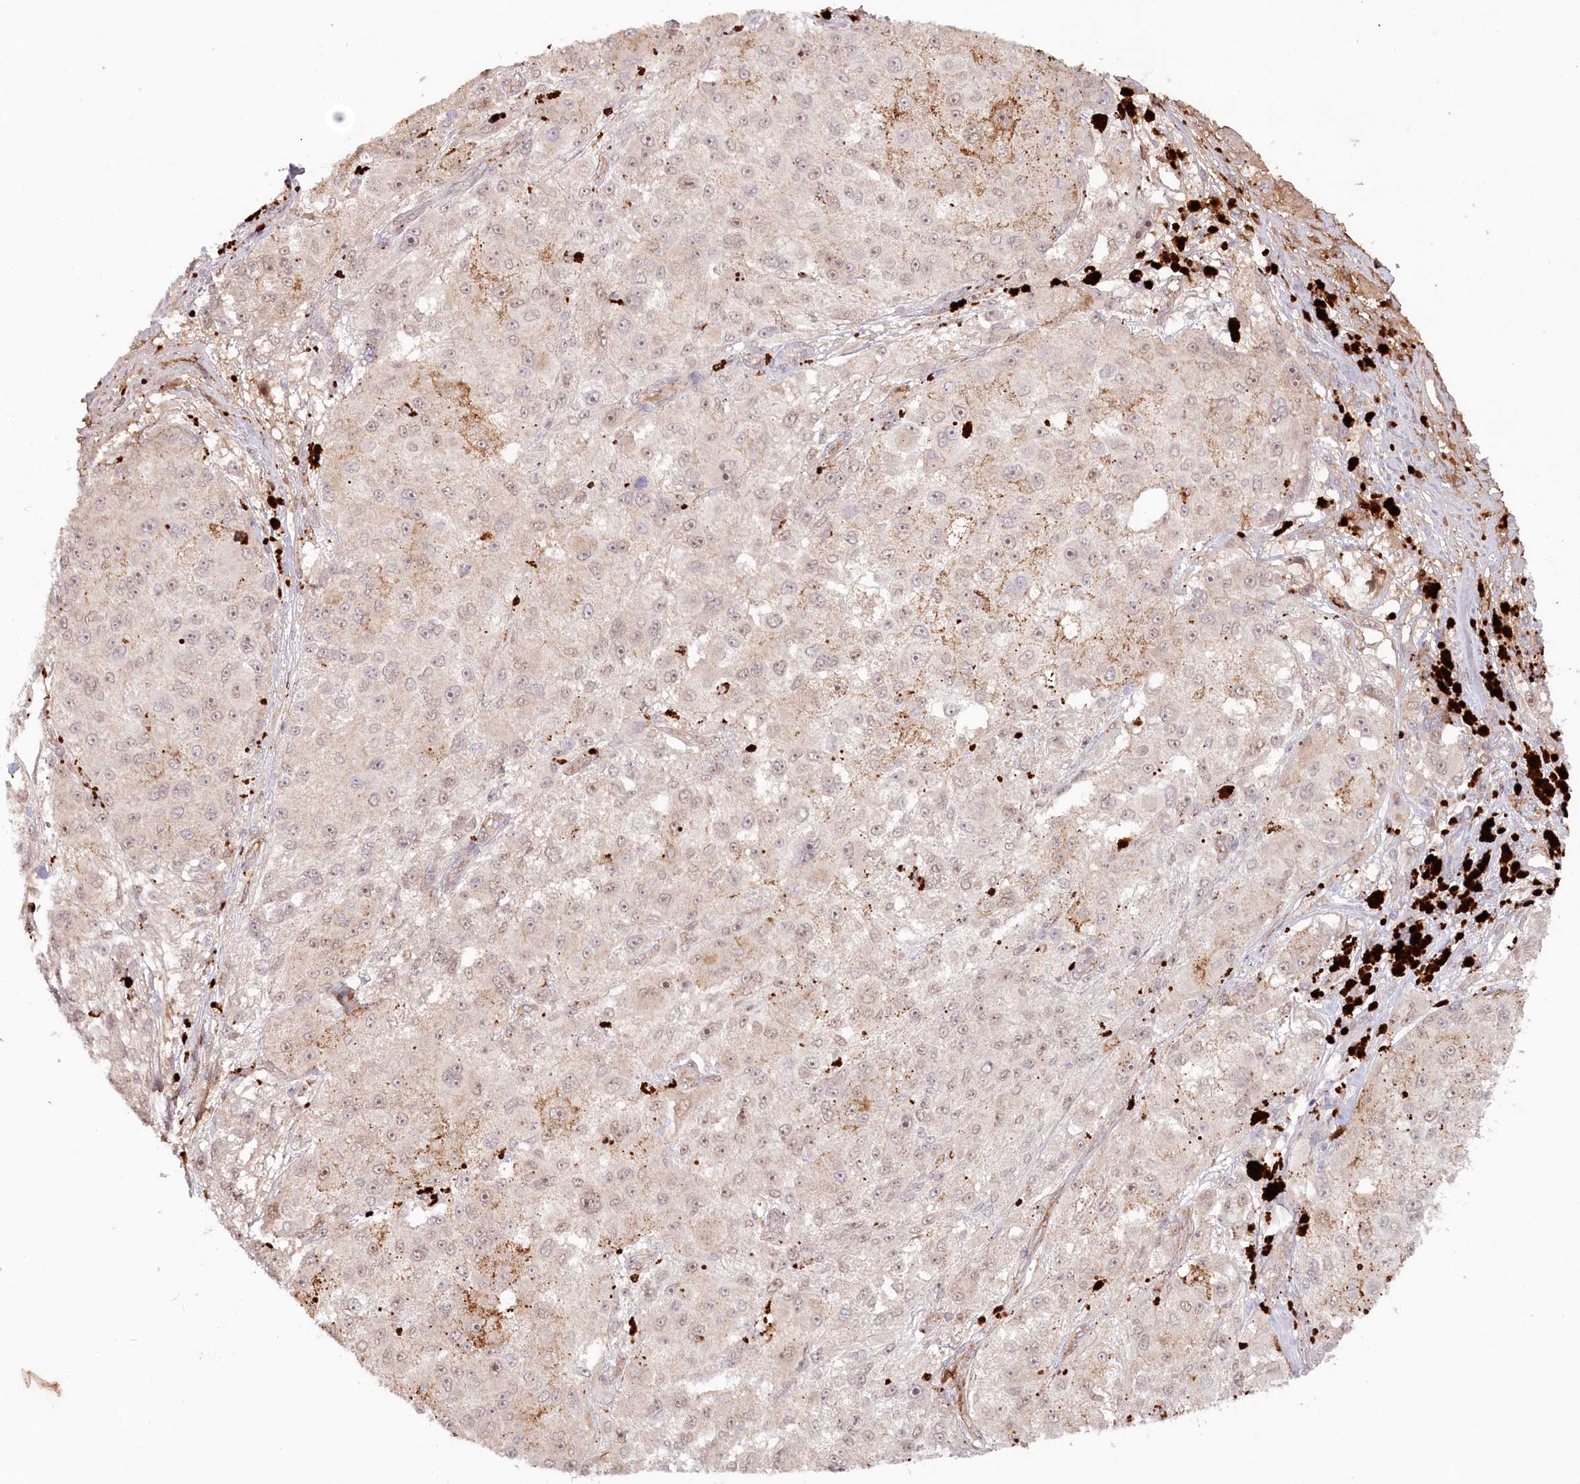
{"staining": {"intensity": "moderate", "quantity": "<25%", "location": "nuclear"}, "tissue": "melanoma", "cell_type": "Tumor cells", "image_type": "cancer", "snomed": [{"axis": "morphology", "description": "Necrosis, NOS"}, {"axis": "morphology", "description": "Malignant melanoma, NOS"}, {"axis": "topography", "description": "Skin"}], "caption": "The micrograph exhibits staining of melanoma, revealing moderate nuclear protein staining (brown color) within tumor cells. Using DAB (3,3'-diaminobenzidine) (brown) and hematoxylin (blue) stains, captured at high magnification using brightfield microscopy.", "gene": "PSAPL1", "patient": {"sex": "female", "age": 87}}